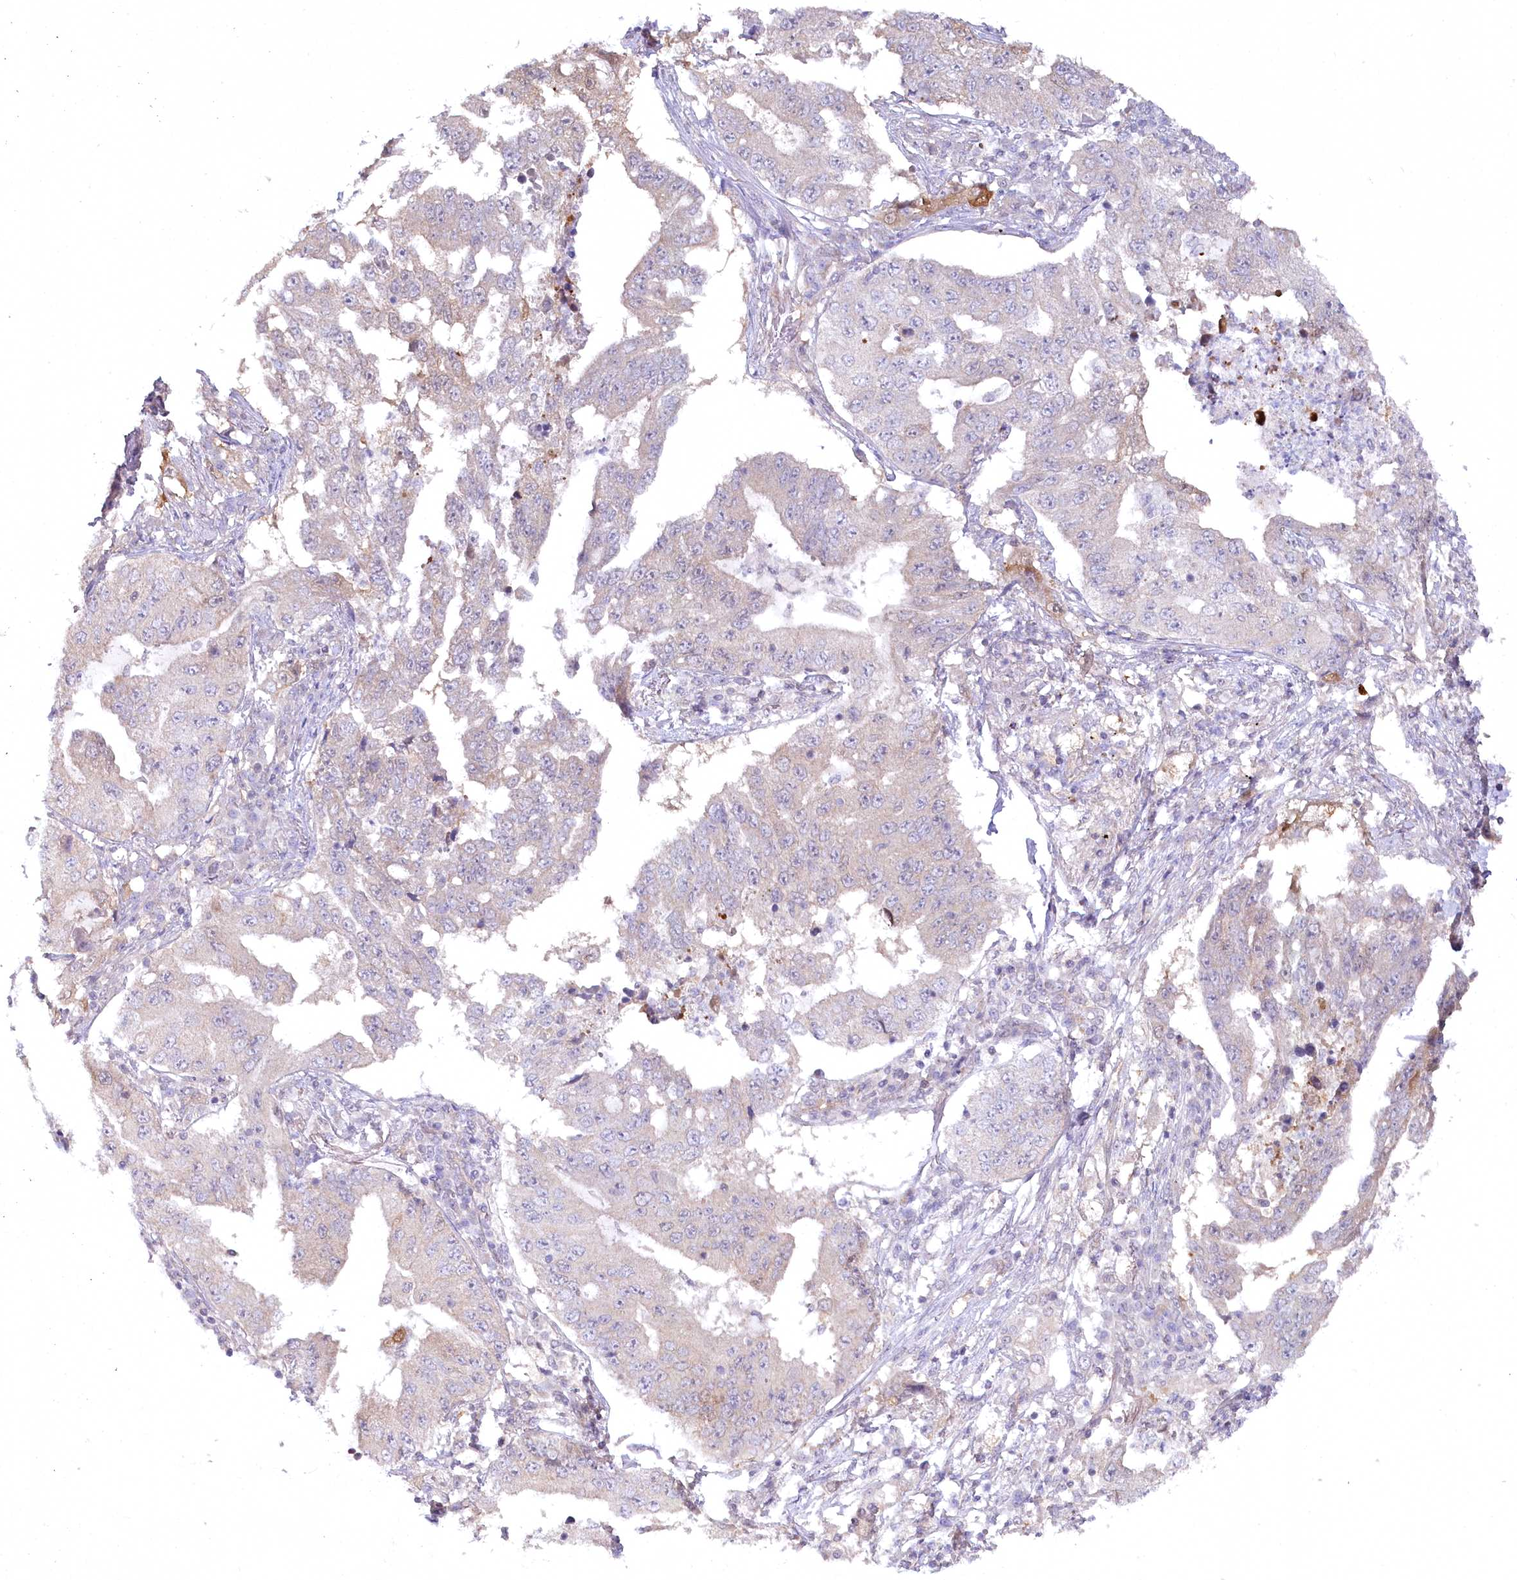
{"staining": {"intensity": "weak", "quantity": "<25%", "location": "cytoplasmic/membranous"}, "tissue": "lung cancer", "cell_type": "Tumor cells", "image_type": "cancer", "snomed": [{"axis": "morphology", "description": "Adenocarcinoma, NOS"}, {"axis": "topography", "description": "Lung"}], "caption": "Lung cancer was stained to show a protein in brown. There is no significant staining in tumor cells.", "gene": "AAMDC", "patient": {"sex": "female", "age": 51}}